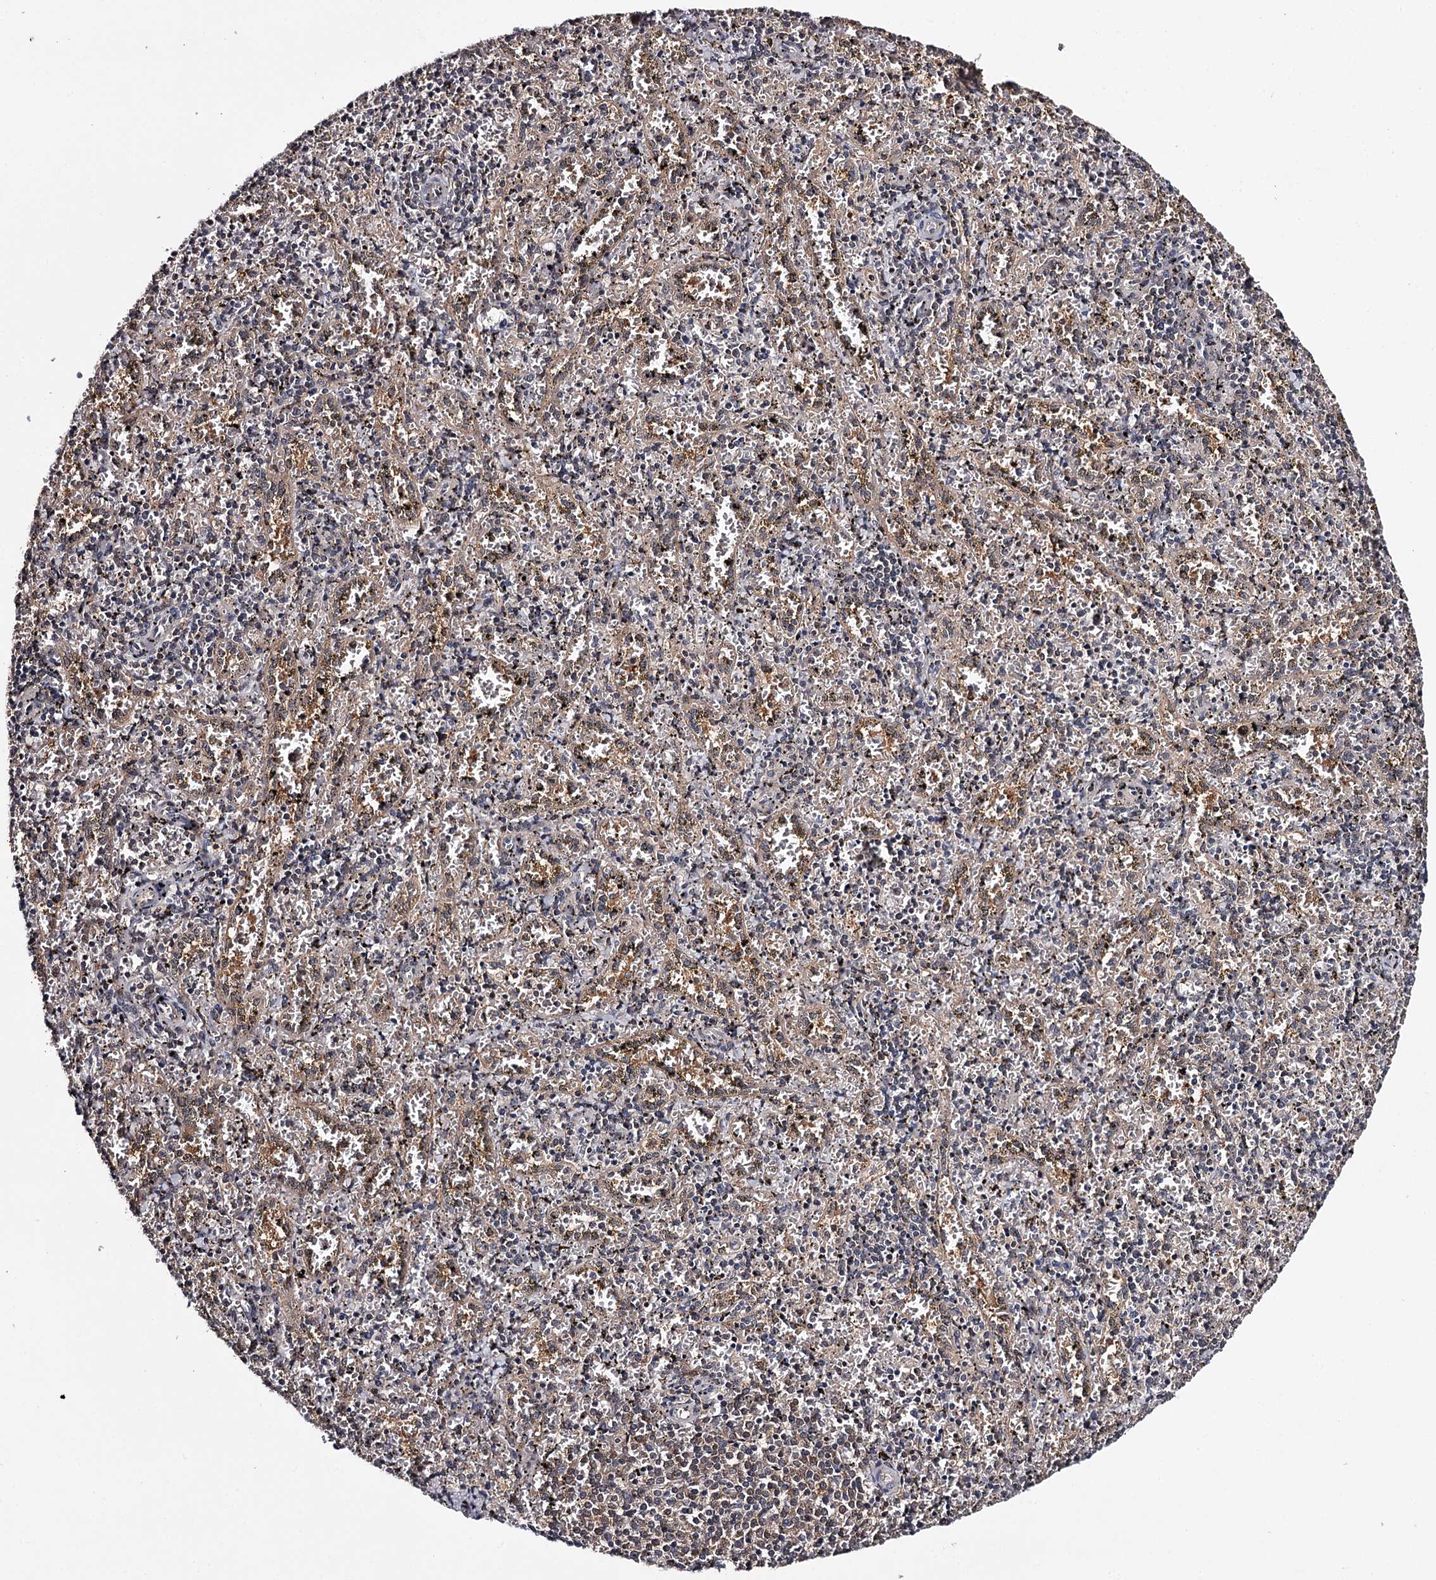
{"staining": {"intensity": "negative", "quantity": "none", "location": "none"}, "tissue": "spleen", "cell_type": "Cells in red pulp", "image_type": "normal", "snomed": [{"axis": "morphology", "description": "Normal tissue, NOS"}, {"axis": "topography", "description": "Spleen"}], "caption": "IHC image of normal human spleen stained for a protein (brown), which exhibits no positivity in cells in red pulp.", "gene": "GTSF1", "patient": {"sex": "male", "age": 11}}